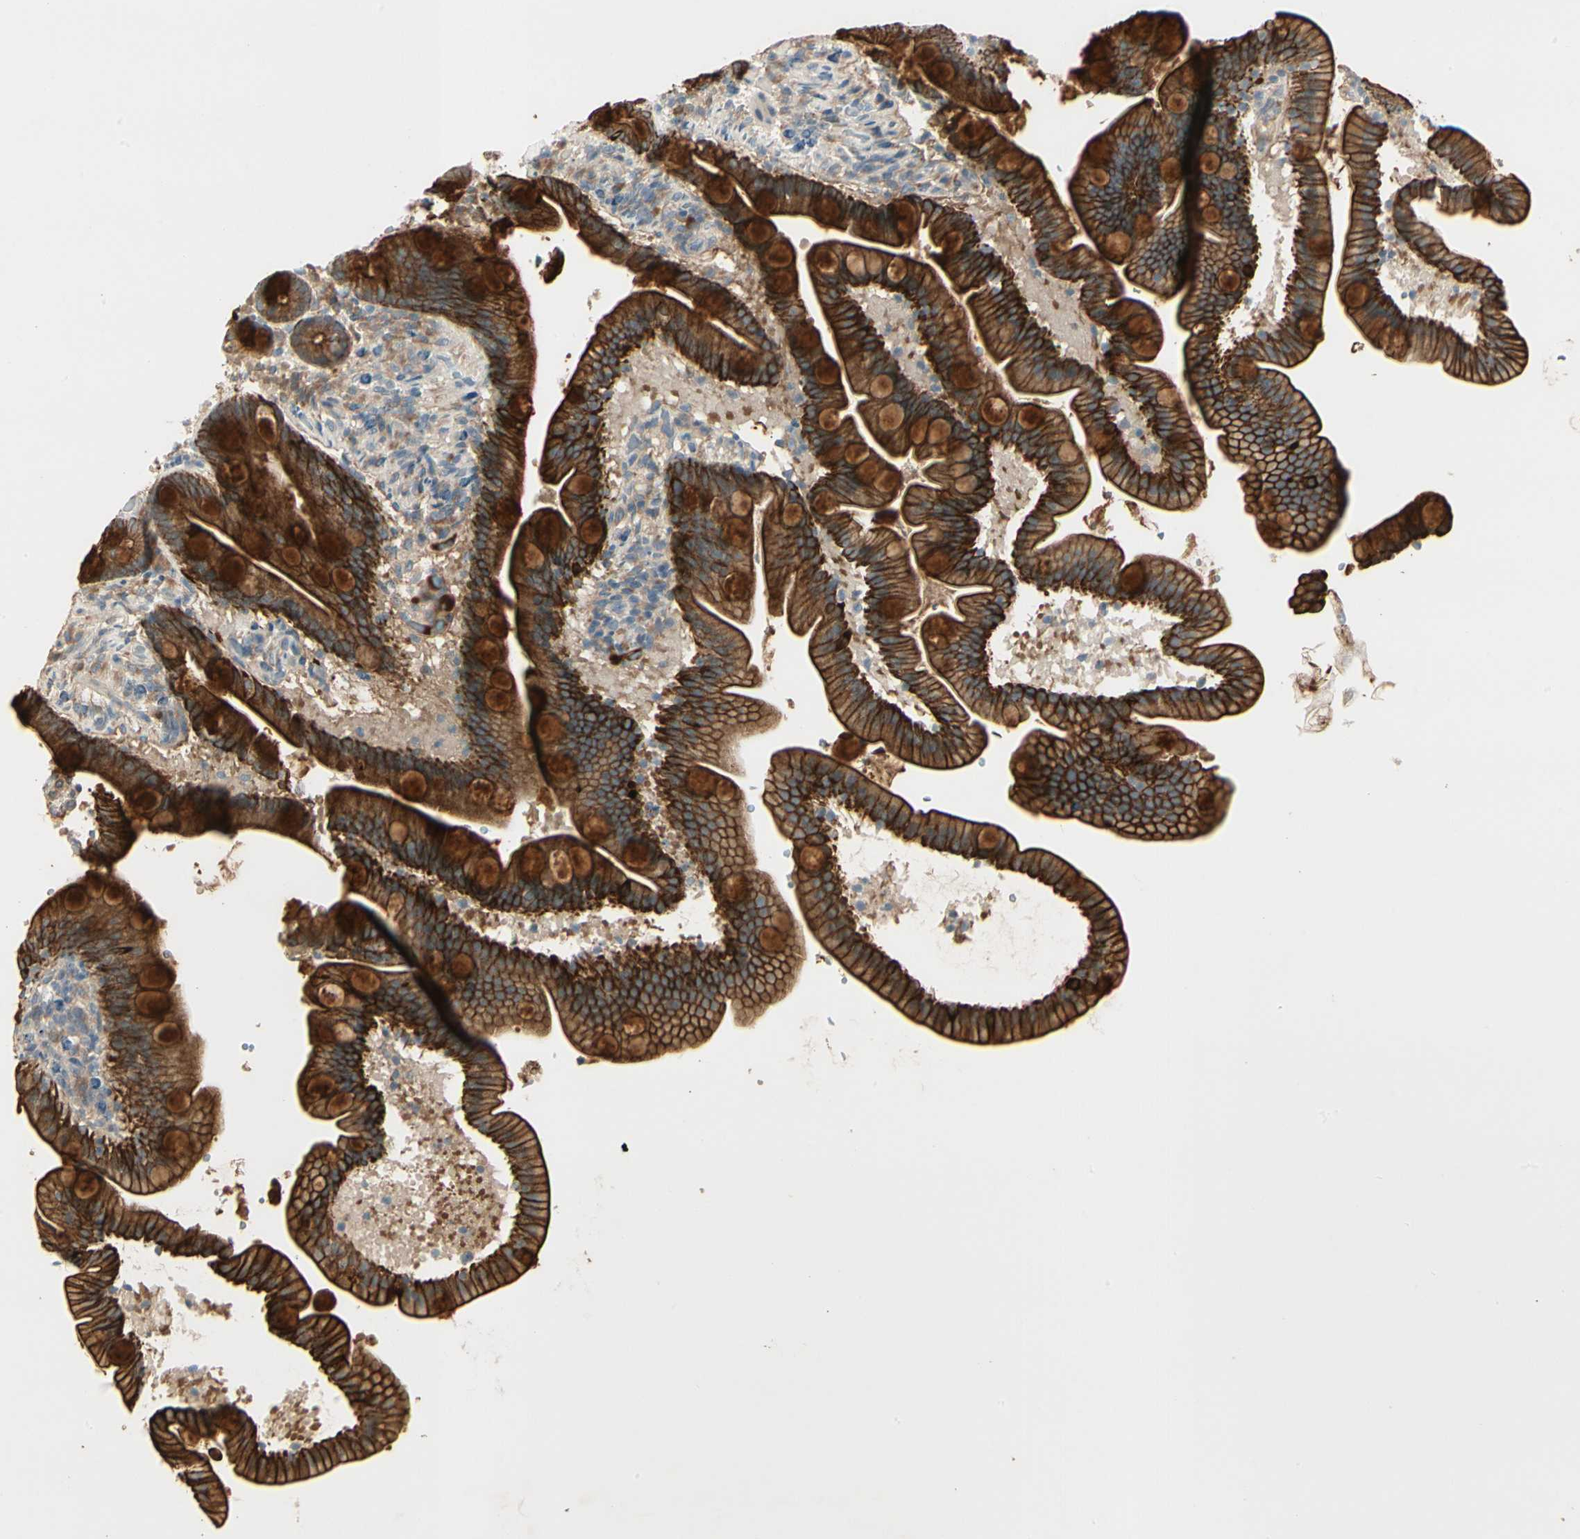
{"staining": {"intensity": "strong", "quantity": ">75%", "location": "cytoplasmic/membranous"}, "tissue": "duodenum", "cell_type": "Glandular cells", "image_type": "normal", "snomed": [{"axis": "morphology", "description": "Normal tissue, NOS"}, {"axis": "topography", "description": "Duodenum"}], "caption": "Duodenum stained with a brown dye reveals strong cytoplasmic/membranous positive staining in approximately >75% of glandular cells.", "gene": "SKIL", "patient": {"sex": "male", "age": 54}}